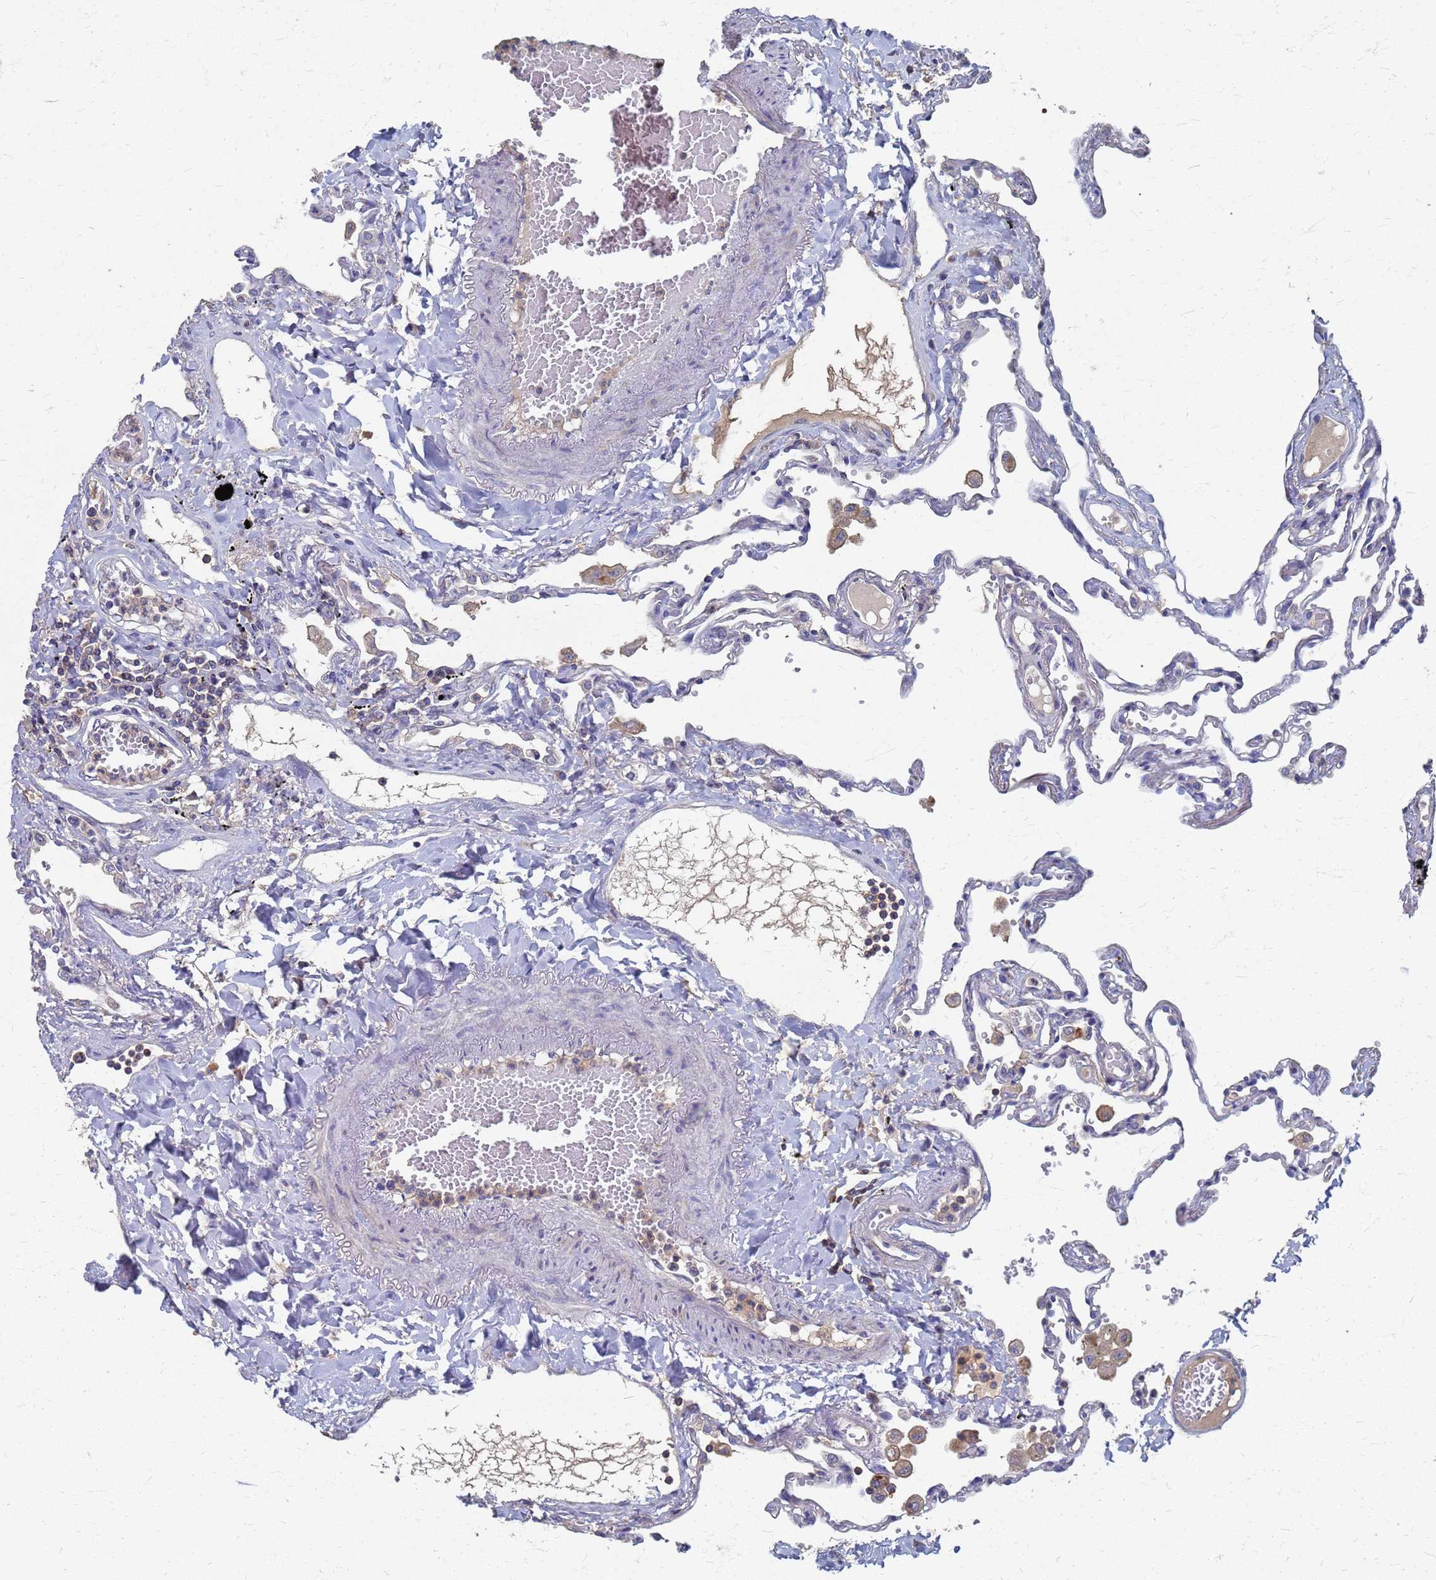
{"staining": {"intensity": "negative", "quantity": "none", "location": "none"}, "tissue": "lung", "cell_type": "Alveolar cells", "image_type": "normal", "snomed": [{"axis": "morphology", "description": "Normal tissue, NOS"}, {"axis": "topography", "description": "Lung"}], "caption": "DAB immunohistochemical staining of unremarkable human lung shows no significant positivity in alveolar cells. (Immunohistochemistry, brightfield microscopy, high magnification).", "gene": "KRCC1", "patient": {"sex": "female", "age": 67}}